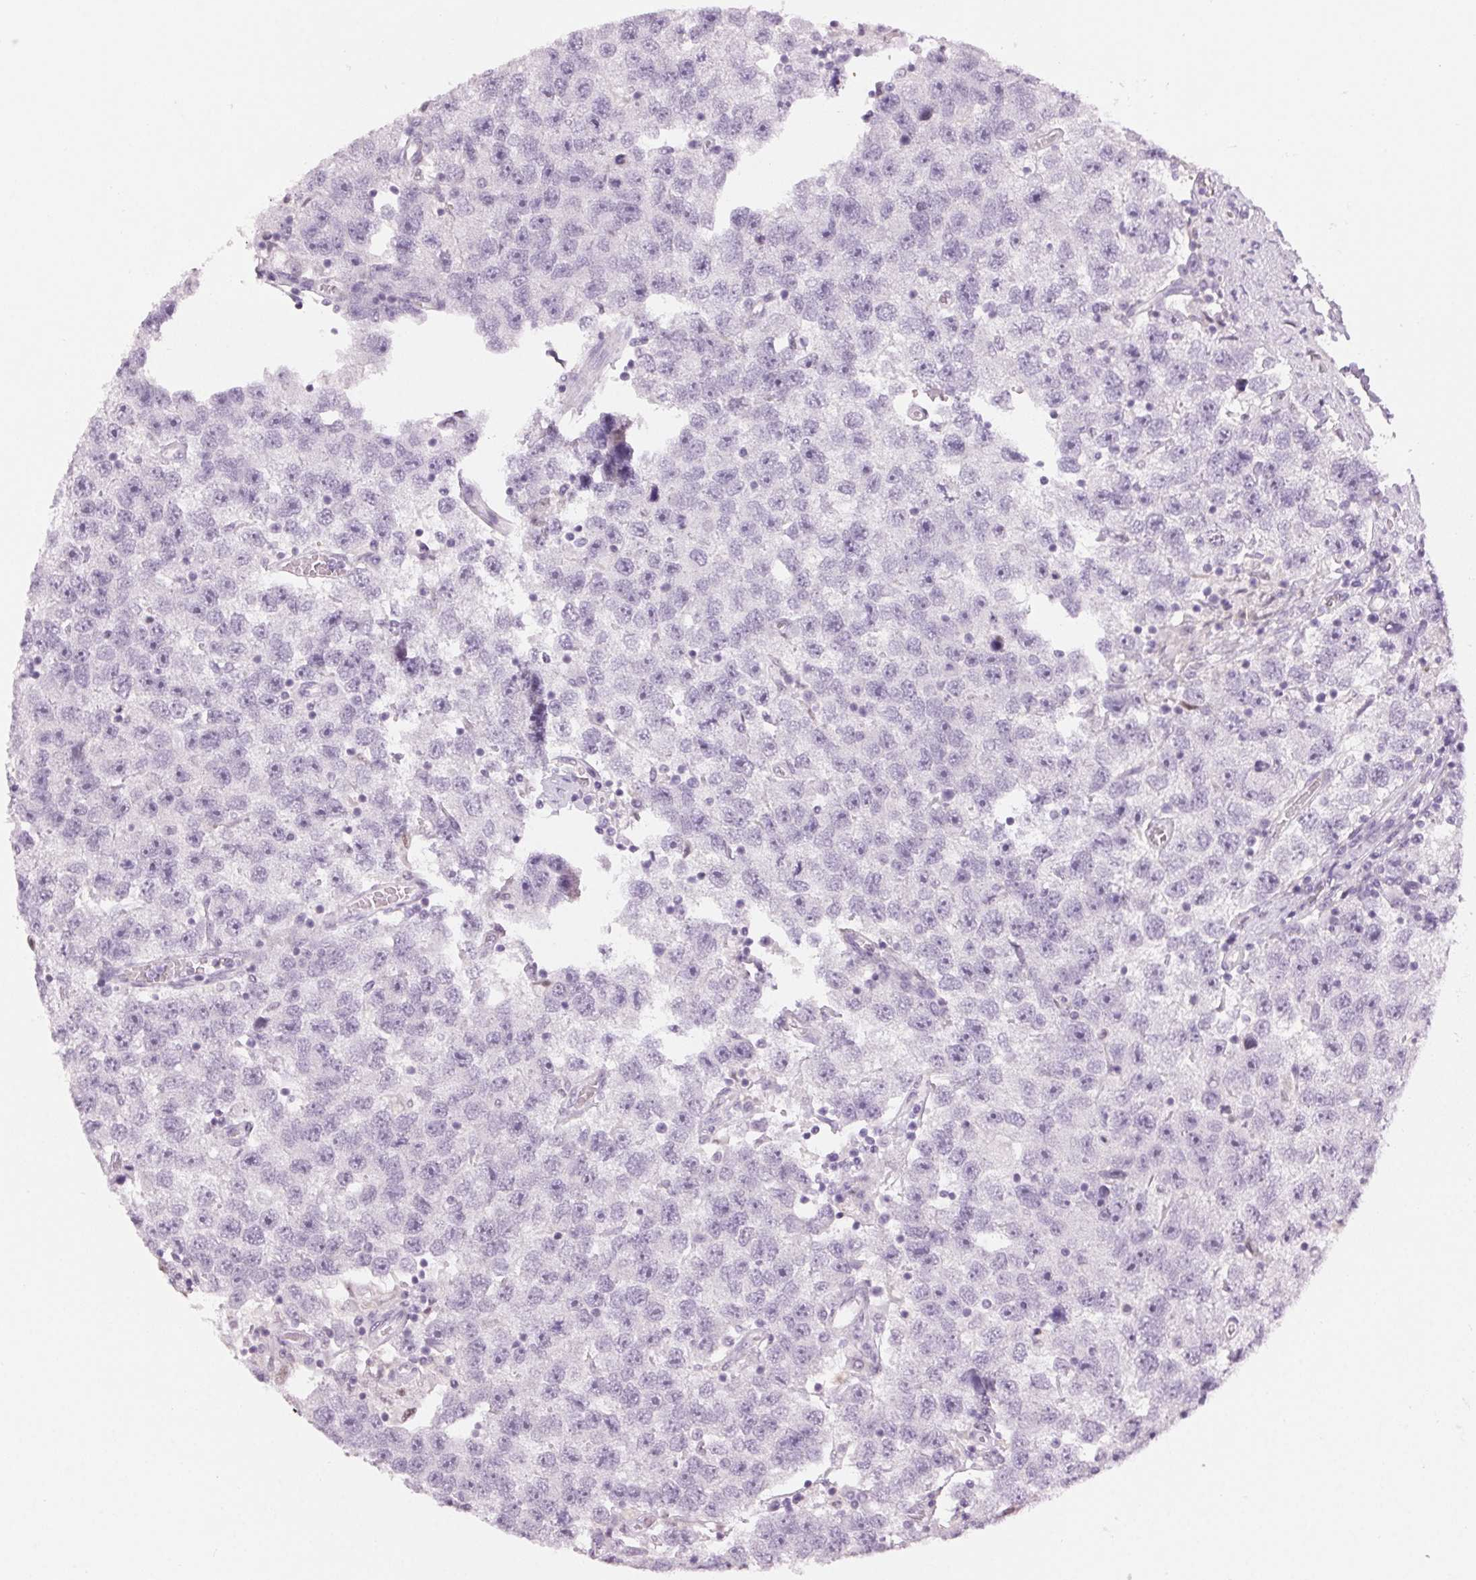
{"staining": {"intensity": "negative", "quantity": "none", "location": "none"}, "tissue": "testis cancer", "cell_type": "Tumor cells", "image_type": "cancer", "snomed": [{"axis": "morphology", "description": "Seminoma, NOS"}, {"axis": "topography", "description": "Testis"}], "caption": "Tumor cells are negative for protein expression in human seminoma (testis). Nuclei are stained in blue.", "gene": "MPO", "patient": {"sex": "male", "age": 26}}